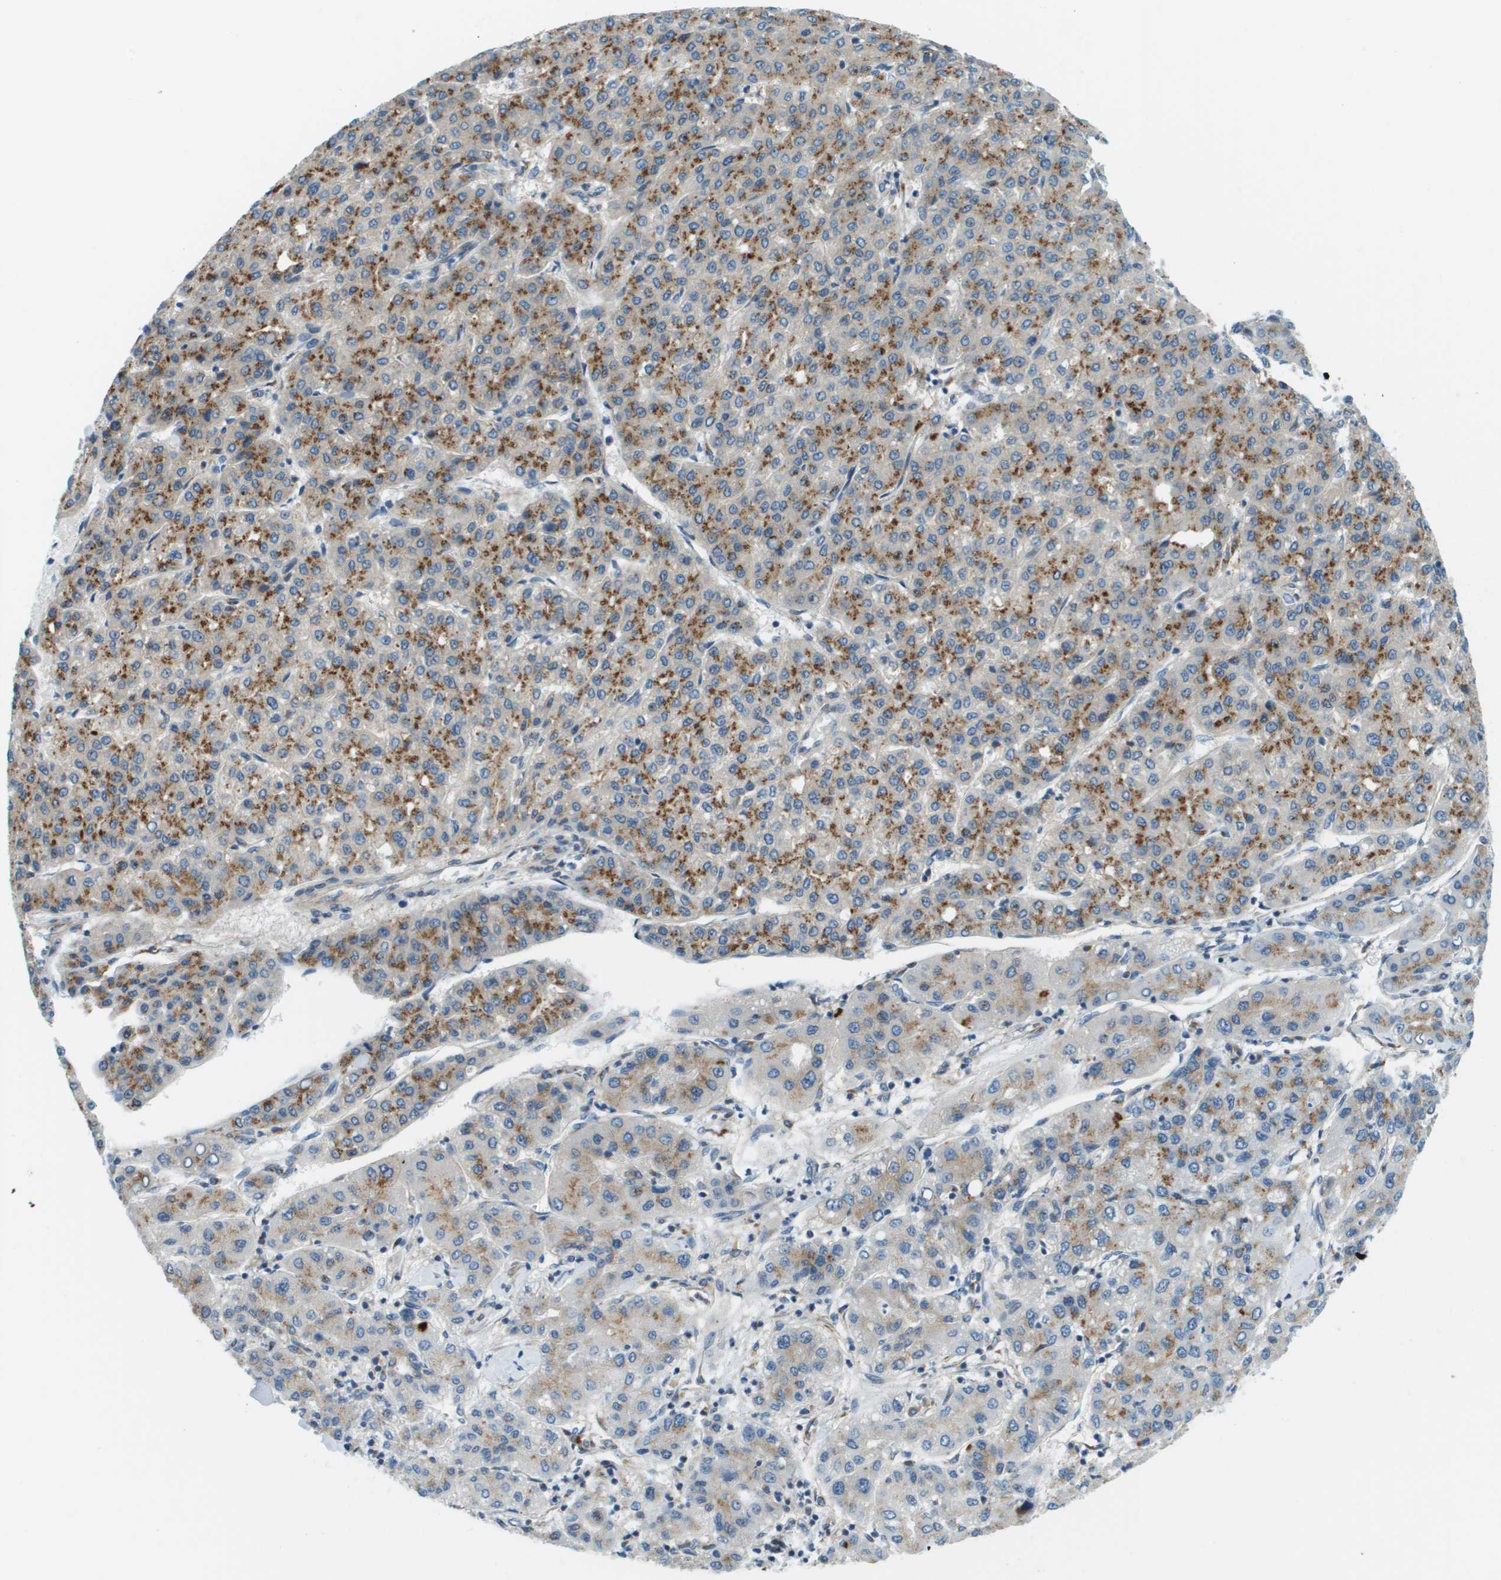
{"staining": {"intensity": "moderate", "quantity": ">75%", "location": "cytoplasmic/membranous"}, "tissue": "liver cancer", "cell_type": "Tumor cells", "image_type": "cancer", "snomed": [{"axis": "morphology", "description": "Carcinoma, Hepatocellular, NOS"}, {"axis": "topography", "description": "Liver"}], "caption": "This image shows liver cancer stained with IHC to label a protein in brown. The cytoplasmic/membranous of tumor cells show moderate positivity for the protein. Nuclei are counter-stained blue.", "gene": "ACBD3", "patient": {"sex": "male", "age": 65}}